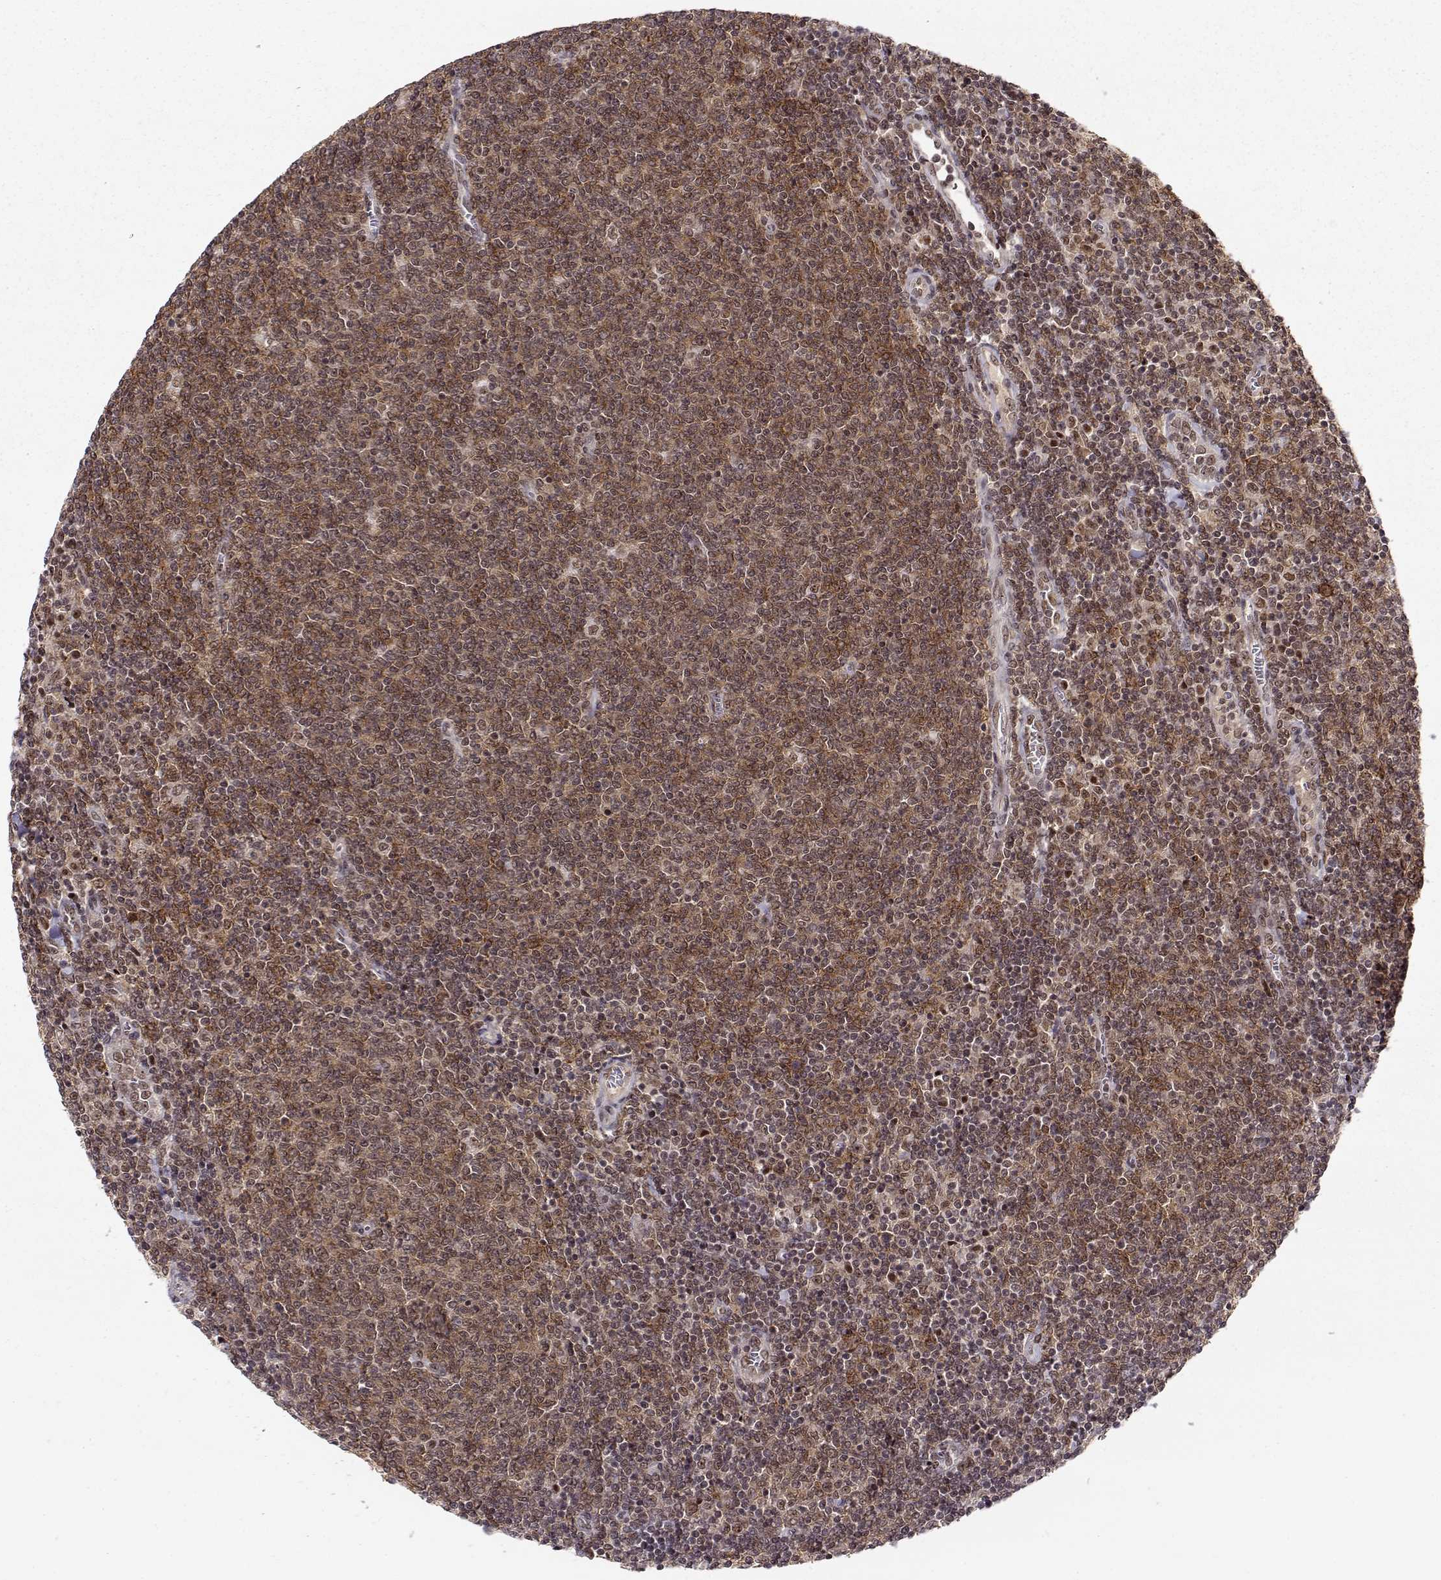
{"staining": {"intensity": "weak", "quantity": ">75%", "location": "cytoplasmic/membranous,nuclear"}, "tissue": "lymphoma", "cell_type": "Tumor cells", "image_type": "cancer", "snomed": [{"axis": "morphology", "description": "Malignant lymphoma, non-Hodgkin's type, Low grade"}, {"axis": "topography", "description": "Lymph node"}], "caption": "The image shows immunohistochemical staining of malignant lymphoma, non-Hodgkin's type (low-grade). There is weak cytoplasmic/membranous and nuclear positivity is seen in approximately >75% of tumor cells. Nuclei are stained in blue.", "gene": "CSNK2A1", "patient": {"sex": "male", "age": 52}}